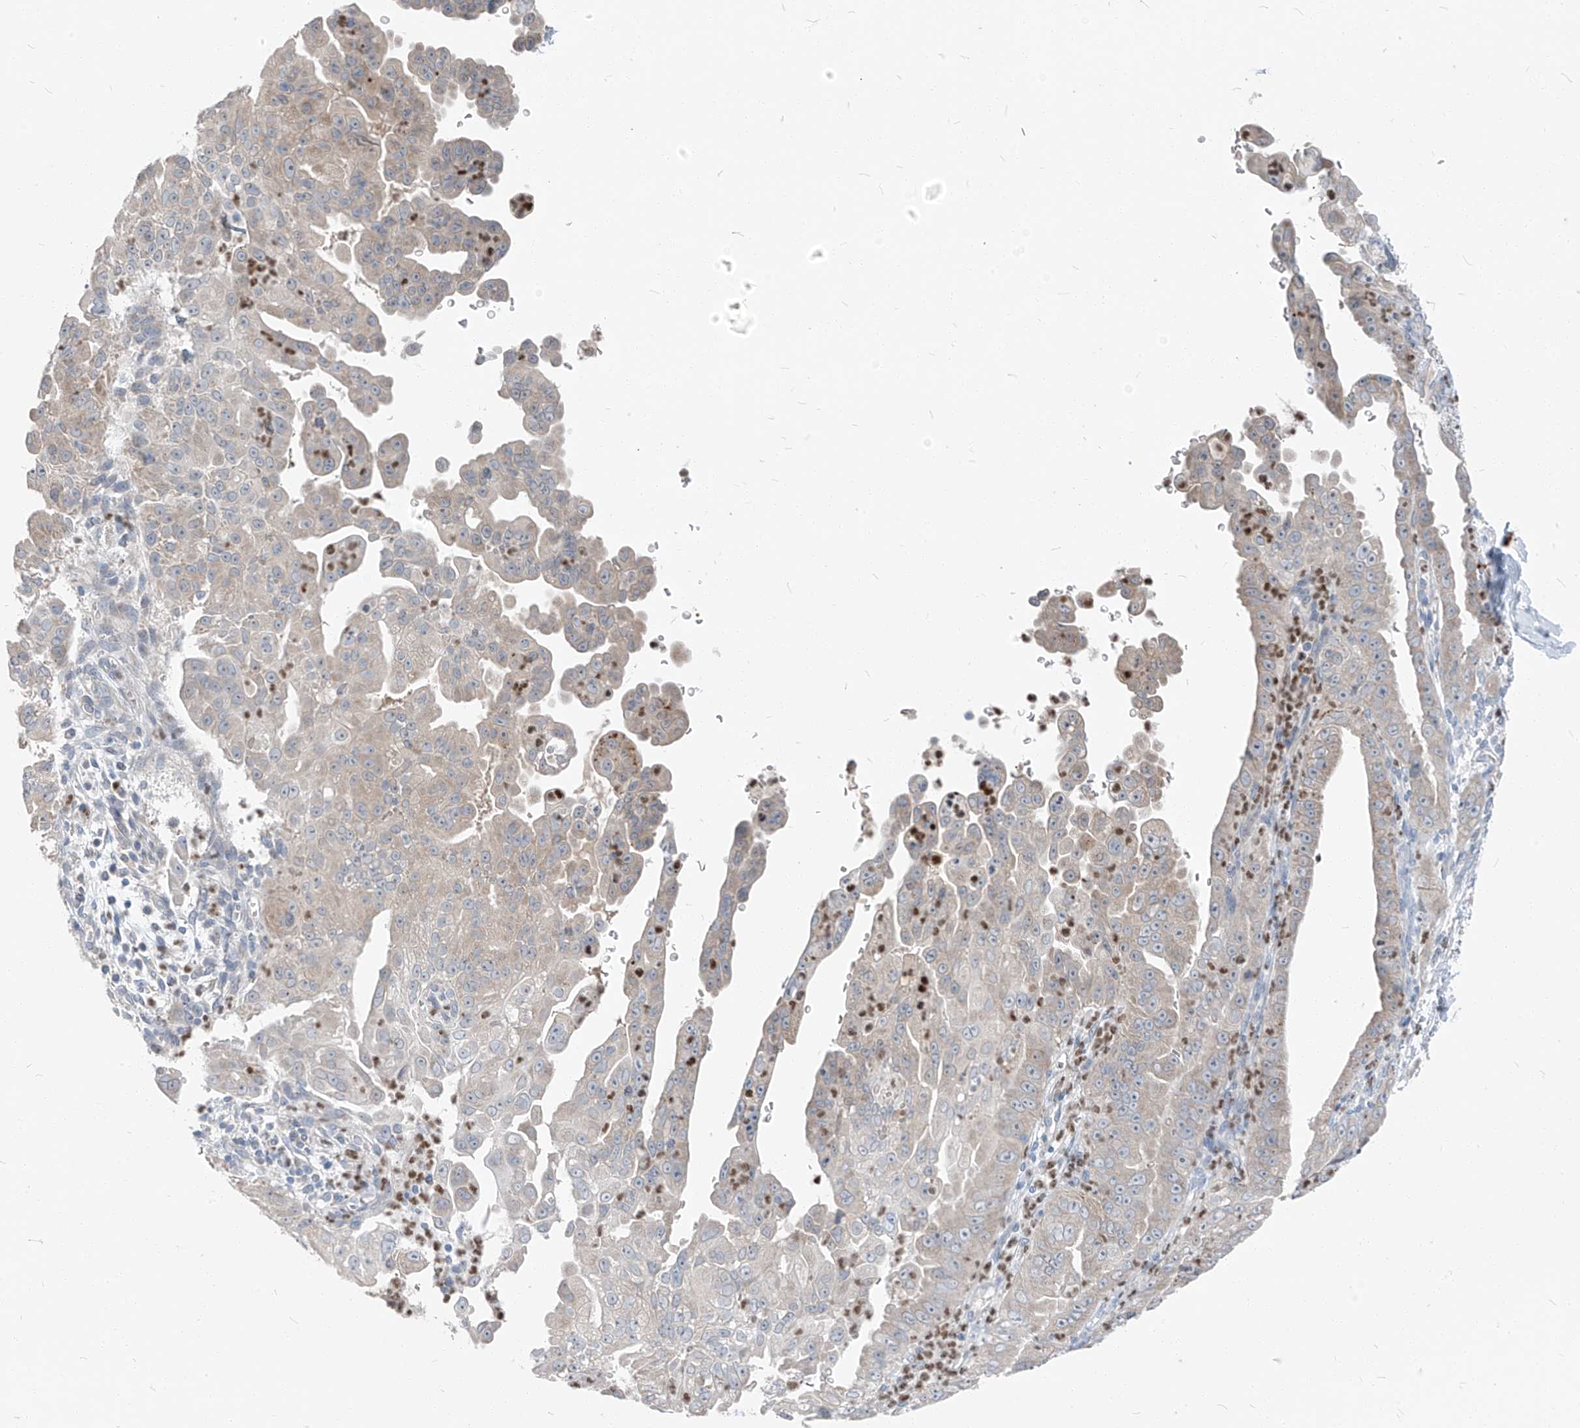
{"staining": {"intensity": "negative", "quantity": "none", "location": "none"}, "tissue": "pancreatic cancer", "cell_type": "Tumor cells", "image_type": "cancer", "snomed": [{"axis": "morphology", "description": "Adenocarcinoma, NOS"}, {"axis": "topography", "description": "Pancreas"}], "caption": "Protein analysis of pancreatic cancer (adenocarcinoma) exhibits no significant positivity in tumor cells.", "gene": "CHMP2B", "patient": {"sex": "female", "age": 78}}